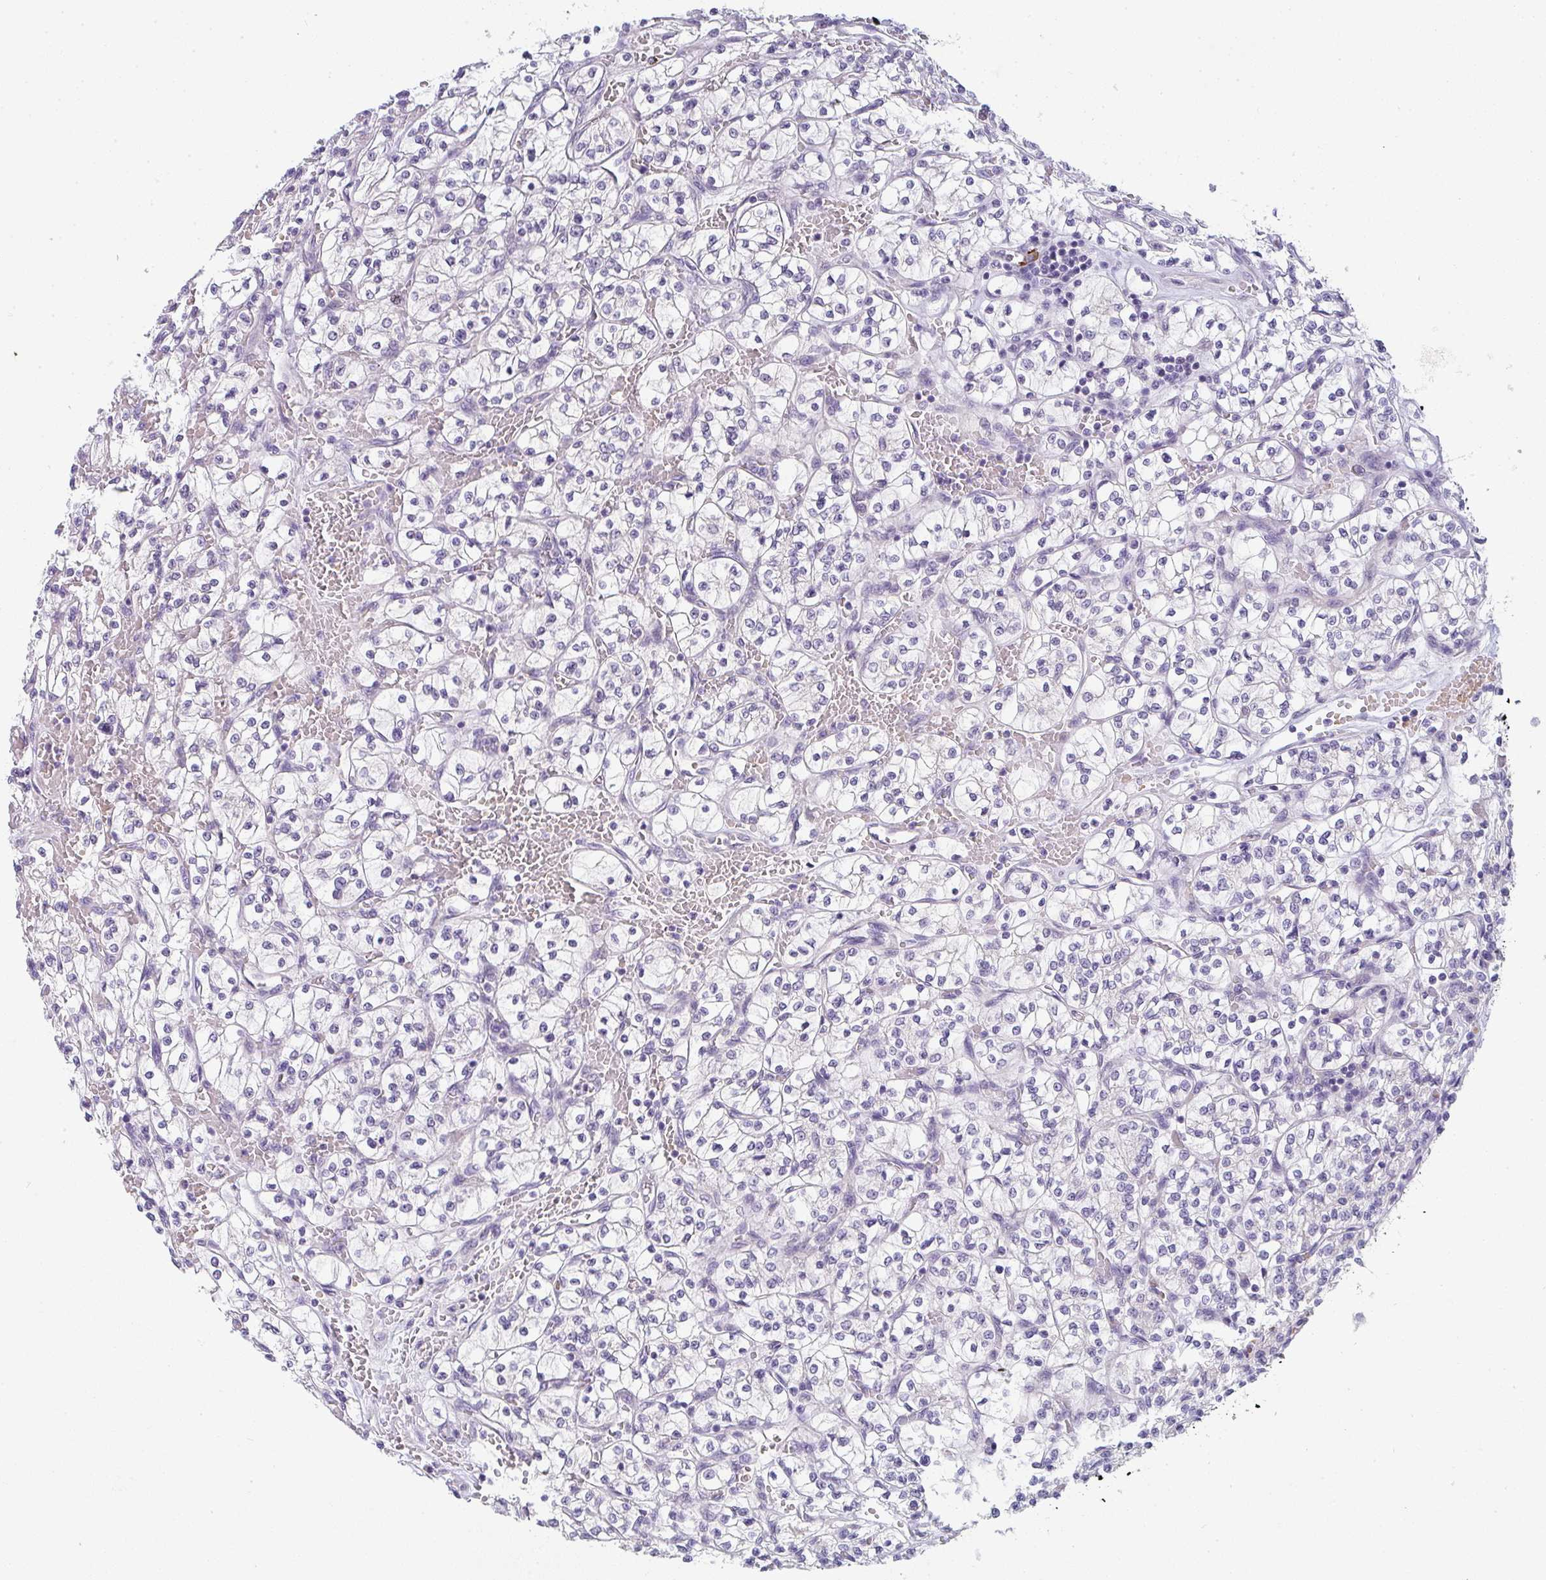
{"staining": {"intensity": "negative", "quantity": "none", "location": "none"}, "tissue": "renal cancer", "cell_type": "Tumor cells", "image_type": "cancer", "snomed": [{"axis": "morphology", "description": "Adenocarcinoma, NOS"}, {"axis": "topography", "description": "Kidney"}], "caption": "A high-resolution micrograph shows immunohistochemistry (IHC) staining of renal adenocarcinoma, which displays no significant positivity in tumor cells.", "gene": "CACNA1S", "patient": {"sex": "female", "age": 64}}